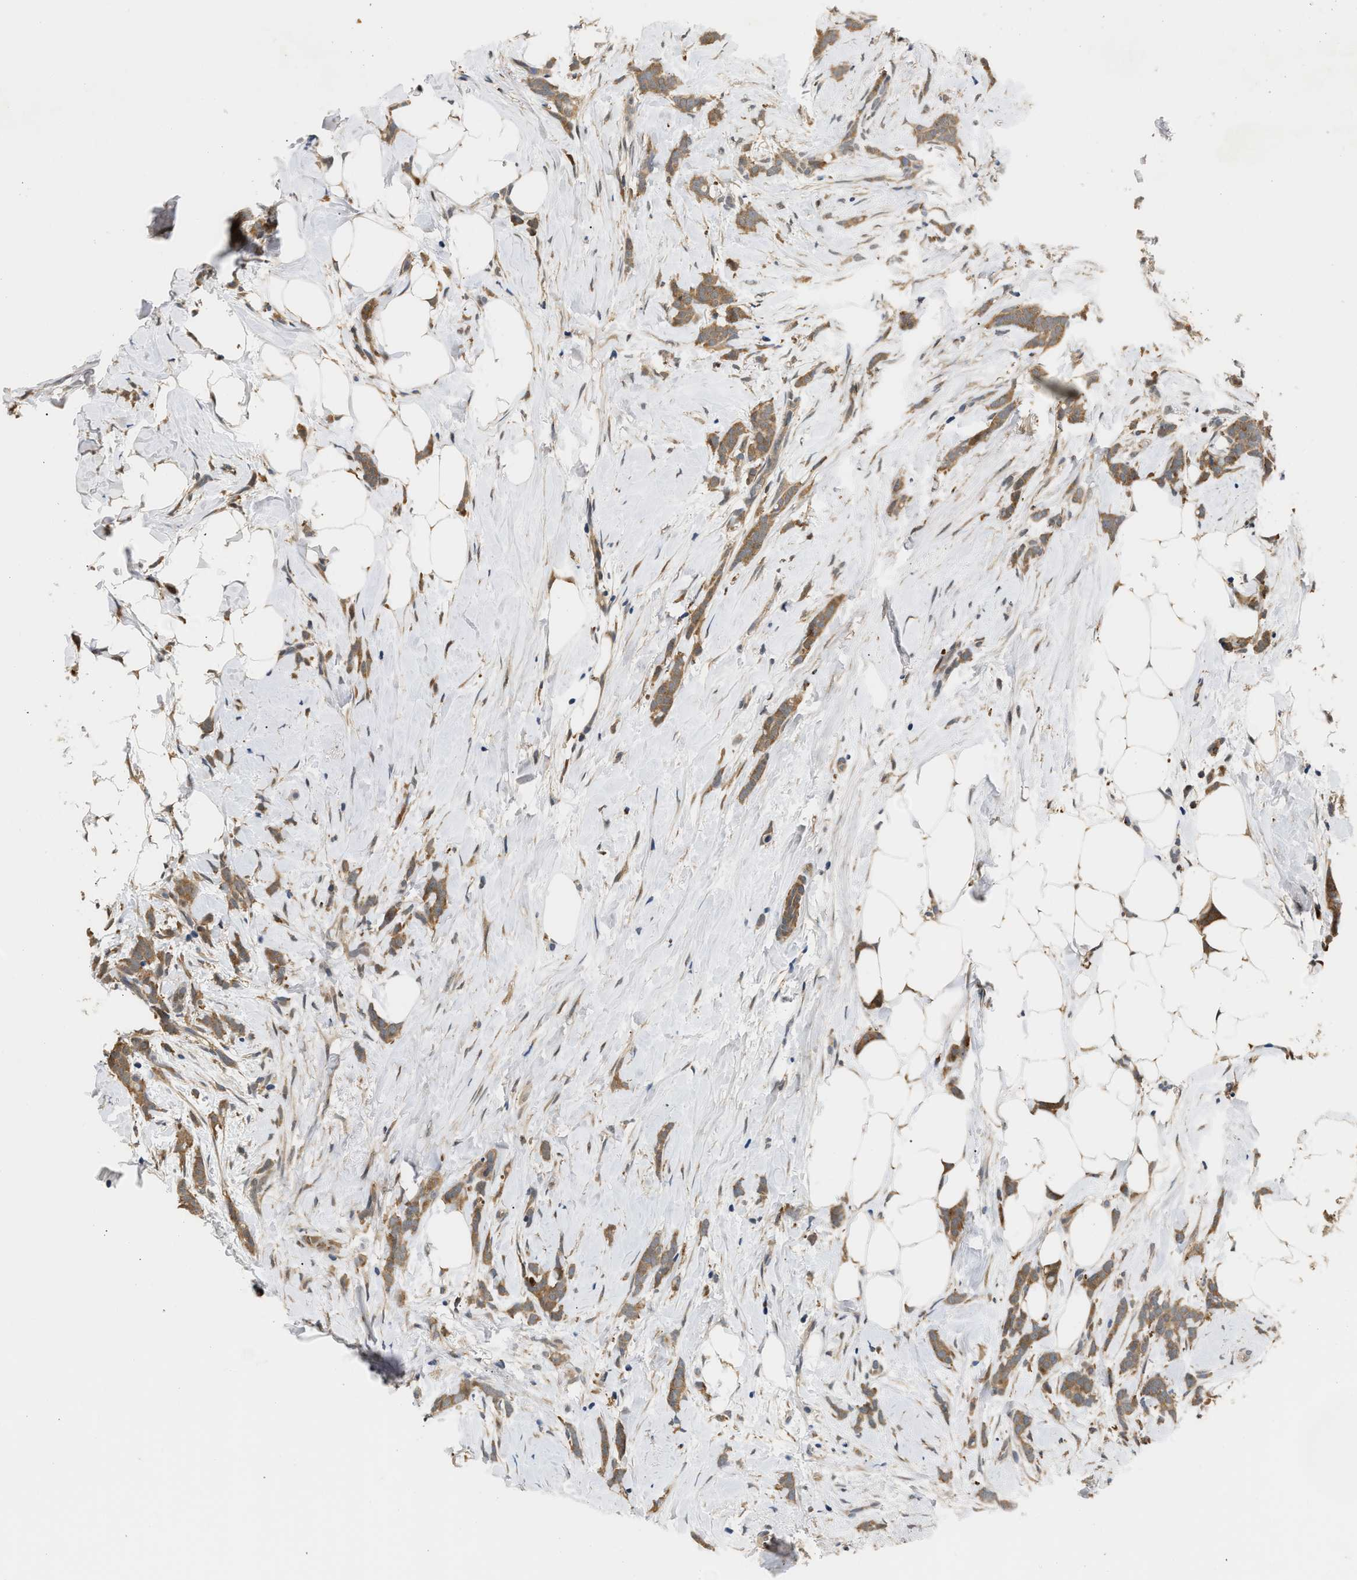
{"staining": {"intensity": "moderate", "quantity": ">75%", "location": "cytoplasmic/membranous"}, "tissue": "breast cancer", "cell_type": "Tumor cells", "image_type": "cancer", "snomed": [{"axis": "morphology", "description": "Lobular carcinoma, in situ"}, {"axis": "morphology", "description": "Lobular carcinoma"}, {"axis": "topography", "description": "Breast"}], "caption": "IHC image of neoplastic tissue: human breast cancer (lobular carcinoma) stained using IHC reveals medium levels of moderate protein expression localized specifically in the cytoplasmic/membranous of tumor cells, appearing as a cytoplasmic/membranous brown color.", "gene": "LARP6", "patient": {"sex": "female", "age": 41}}